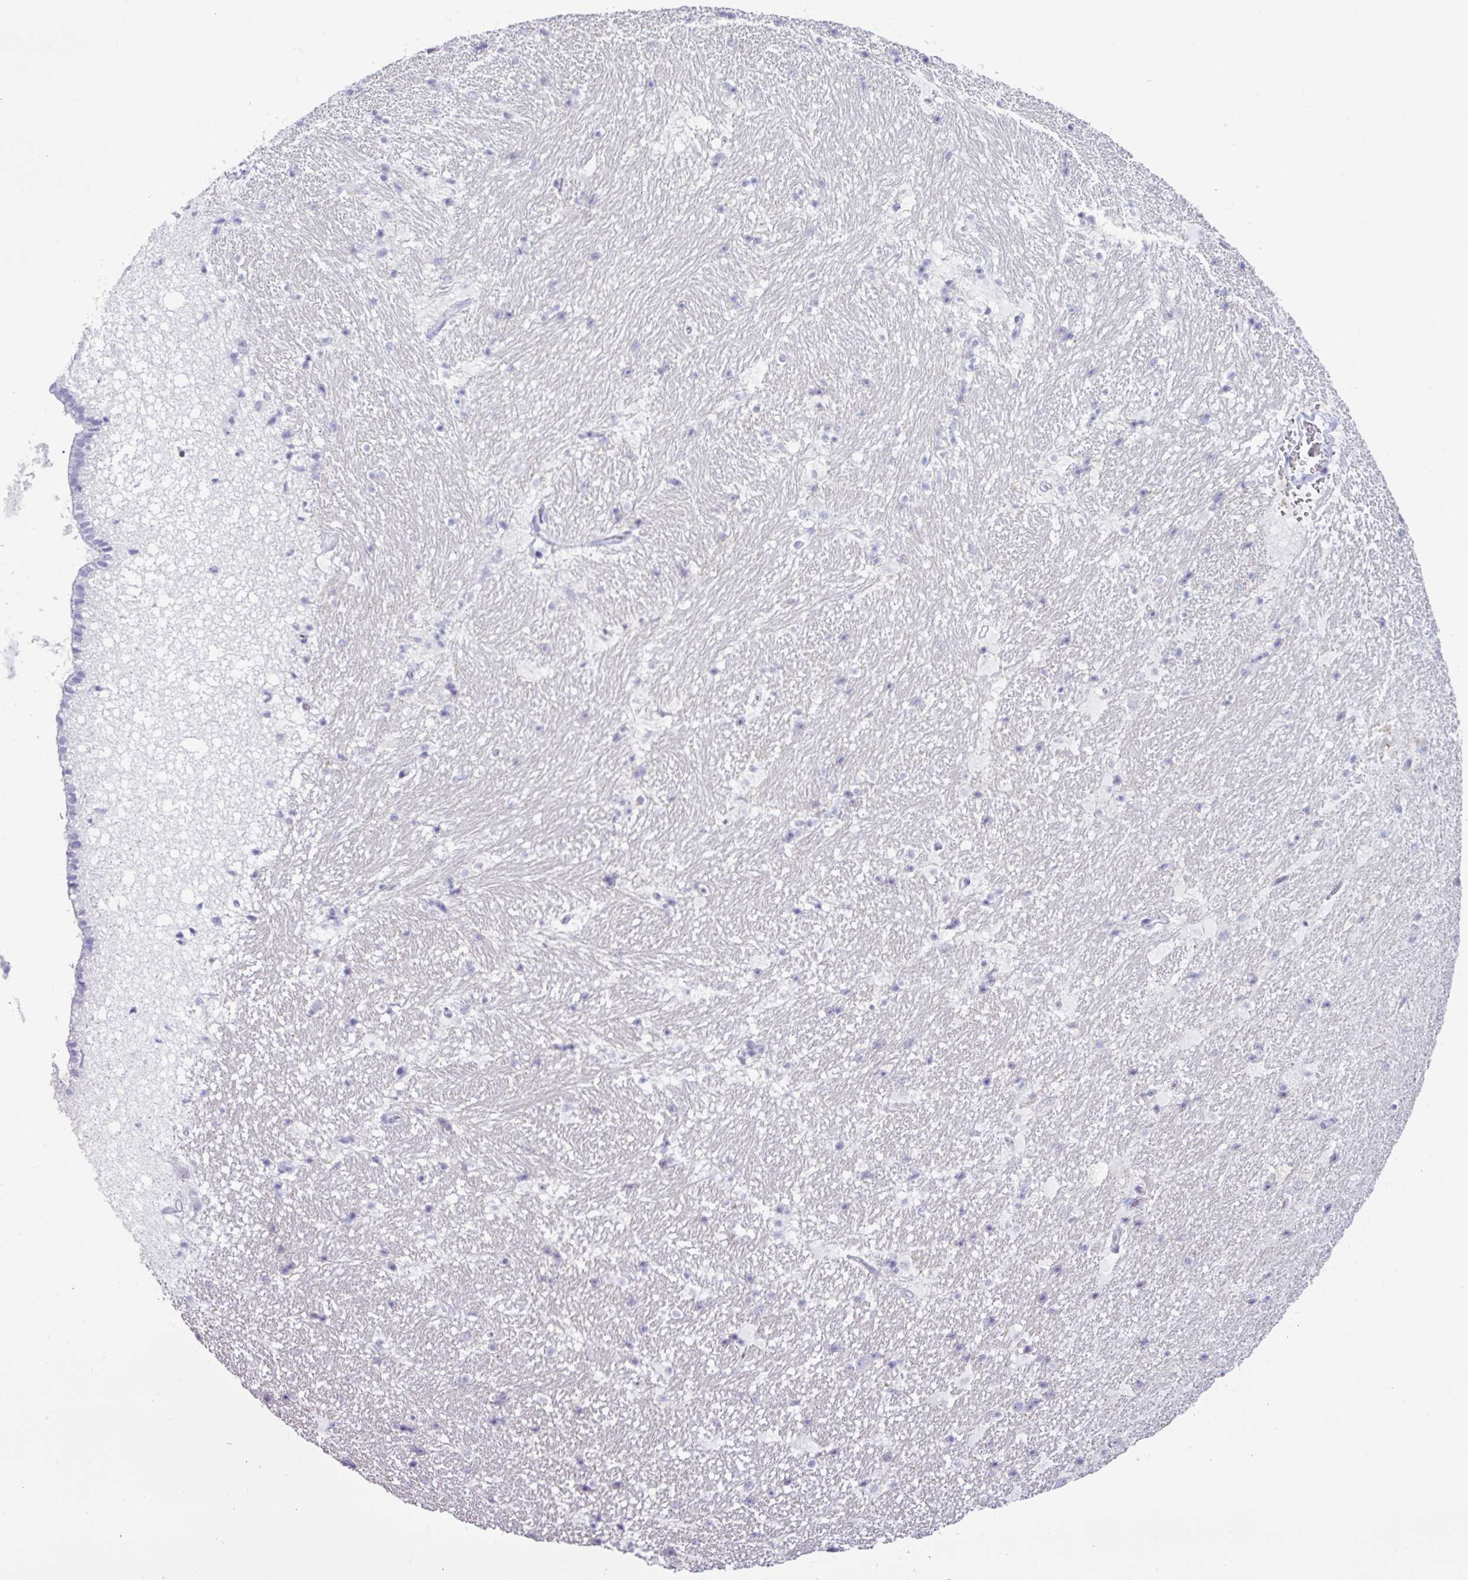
{"staining": {"intensity": "negative", "quantity": "none", "location": "none"}, "tissue": "hippocampus", "cell_type": "Glial cells", "image_type": "normal", "snomed": [{"axis": "morphology", "description": "Normal tissue, NOS"}, {"axis": "topography", "description": "Hippocampus"}], "caption": "Immunohistochemical staining of benign hippocampus shows no significant staining in glial cells.", "gene": "ZNF524", "patient": {"sex": "male", "age": 37}}